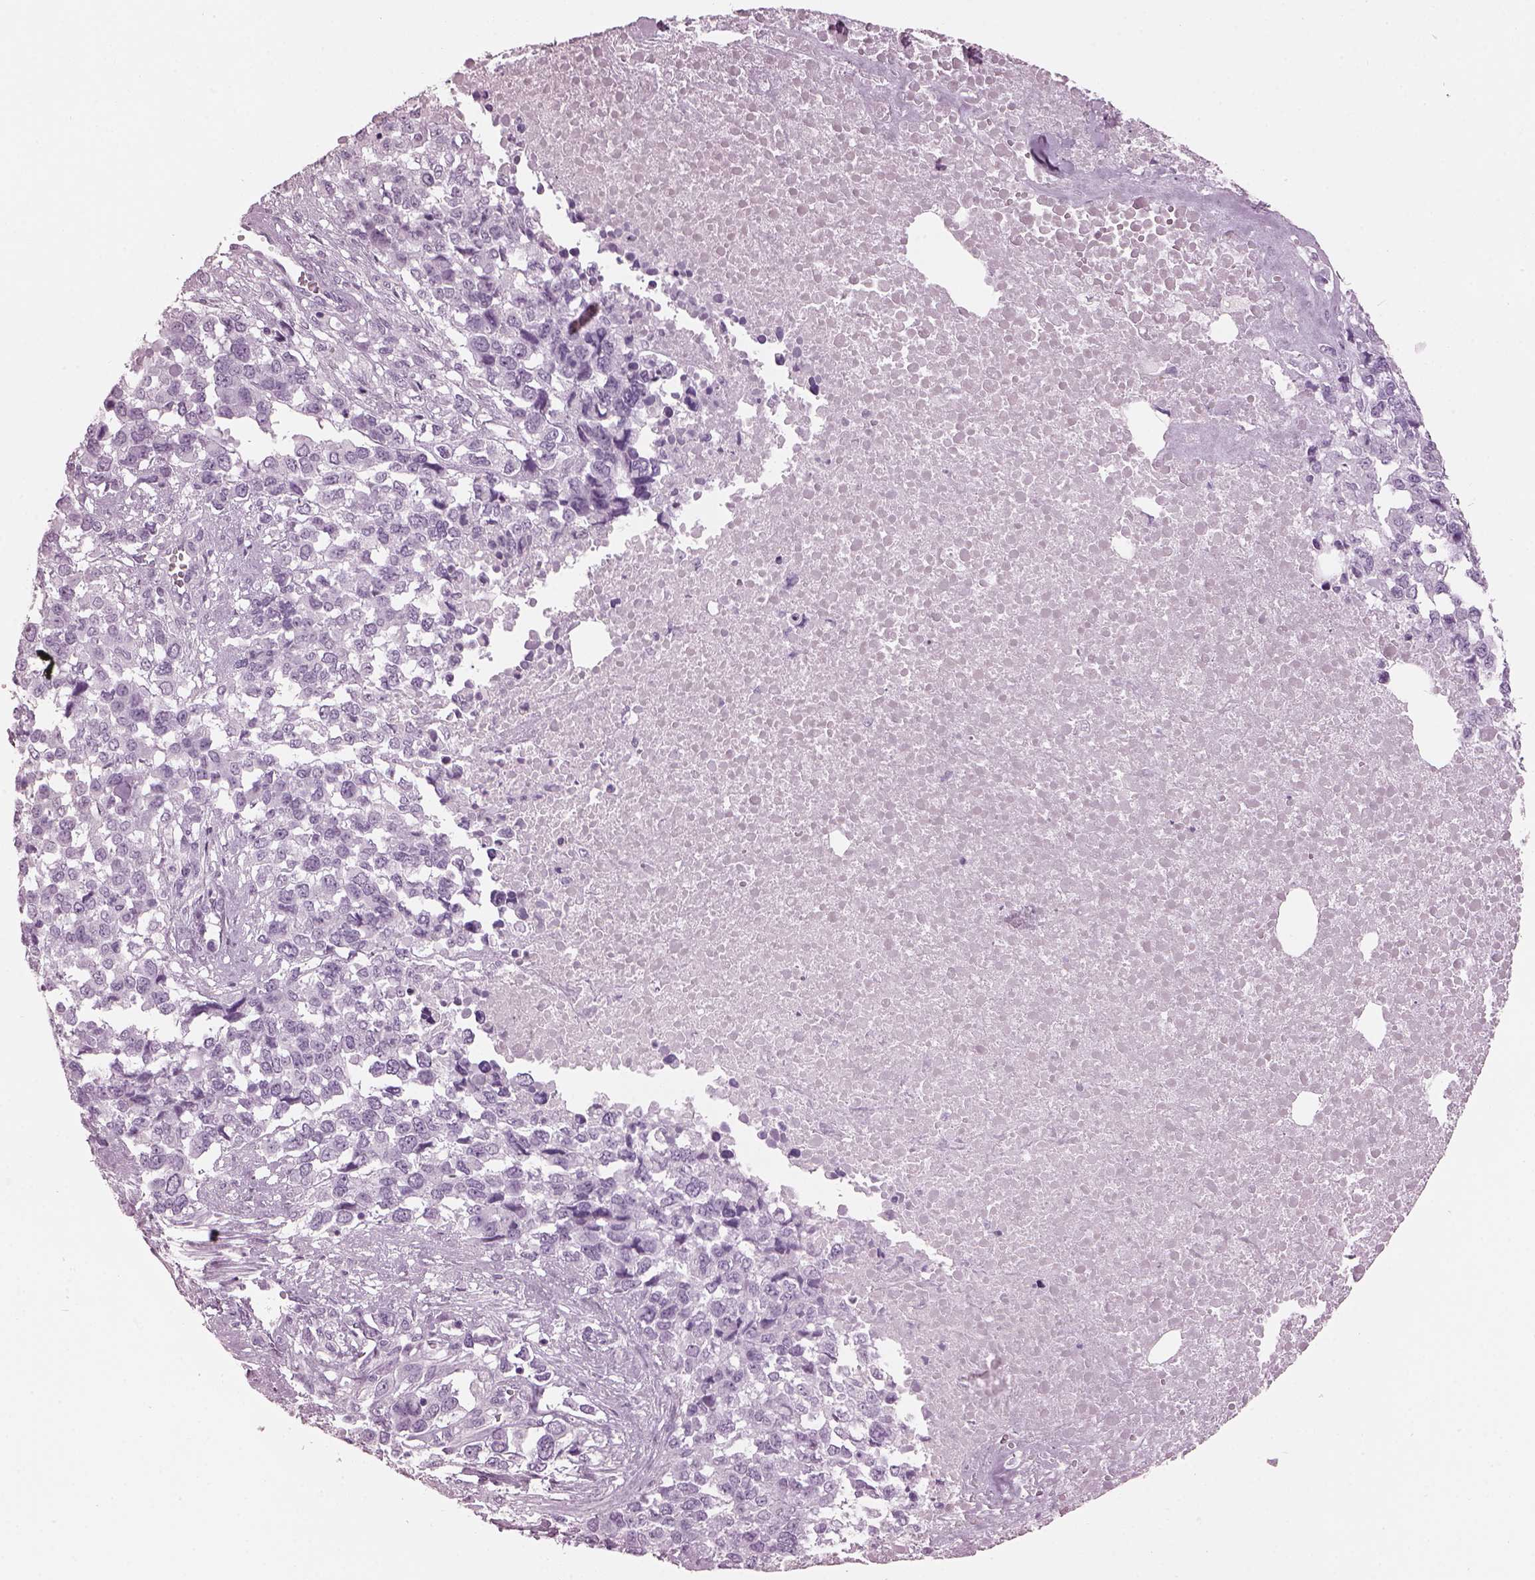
{"staining": {"intensity": "negative", "quantity": "none", "location": "none"}, "tissue": "melanoma", "cell_type": "Tumor cells", "image_type": "cancer", "snomed": [{"axis": "morphology", "description": "Malignant melanoma, Metastatic site"}, {"axis": "topography", "description": "Skin"}], "caption": "IHC histopathology image of human malignant melanoma (metastatic site) stained for a protein (brown), which displays no expression in tumor cells. The staining is performed using DAB brown chromogen with nuclei counter-stained in using hematoxylin.", "gene": "HYDIN", "patient": {"sex": "male", "age": 84}}